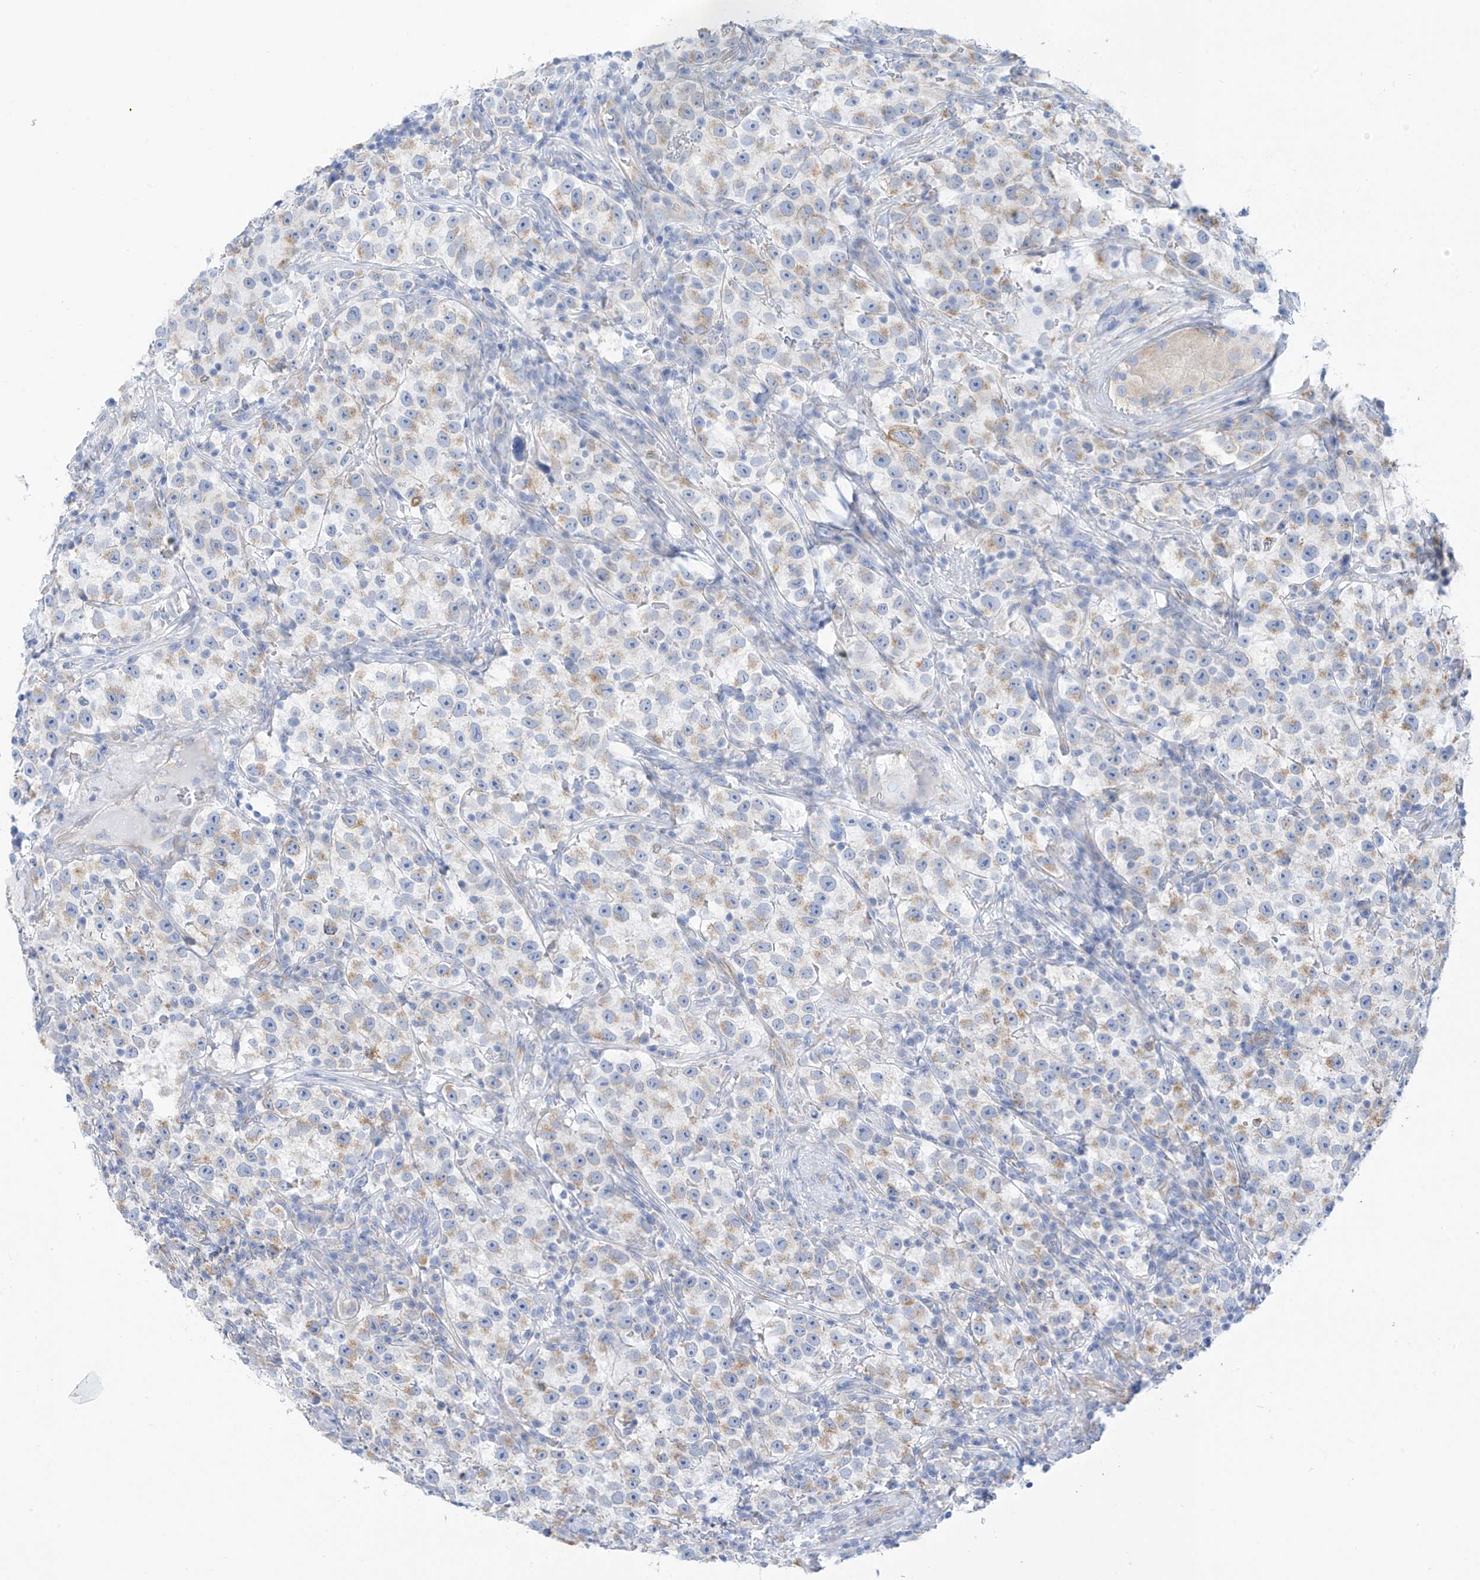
{"staining": {"intensity": "weak", "quantity": "25%-75%", "location": "cytoplasmic/membranous"}, "tissue": "testis cancer", "cell_type": "Tumor cells", "image_type": "cancer", "snomed": [{"axis": "morphology", "description": "Seminoma, NOS"}, {"axis": "topography", "description": "Testis"}], "caption": "Tumor cells reveal low levels of weak cytoplasmic/membranous positivity in about 25%-75% of cells in testis cancer. Immunohistochemistry (ihc) stains the protein of interest in brown and the nuclei are stained blue.", "gene": "RCN2", "patient": {"sex": "male", "age": 22}}